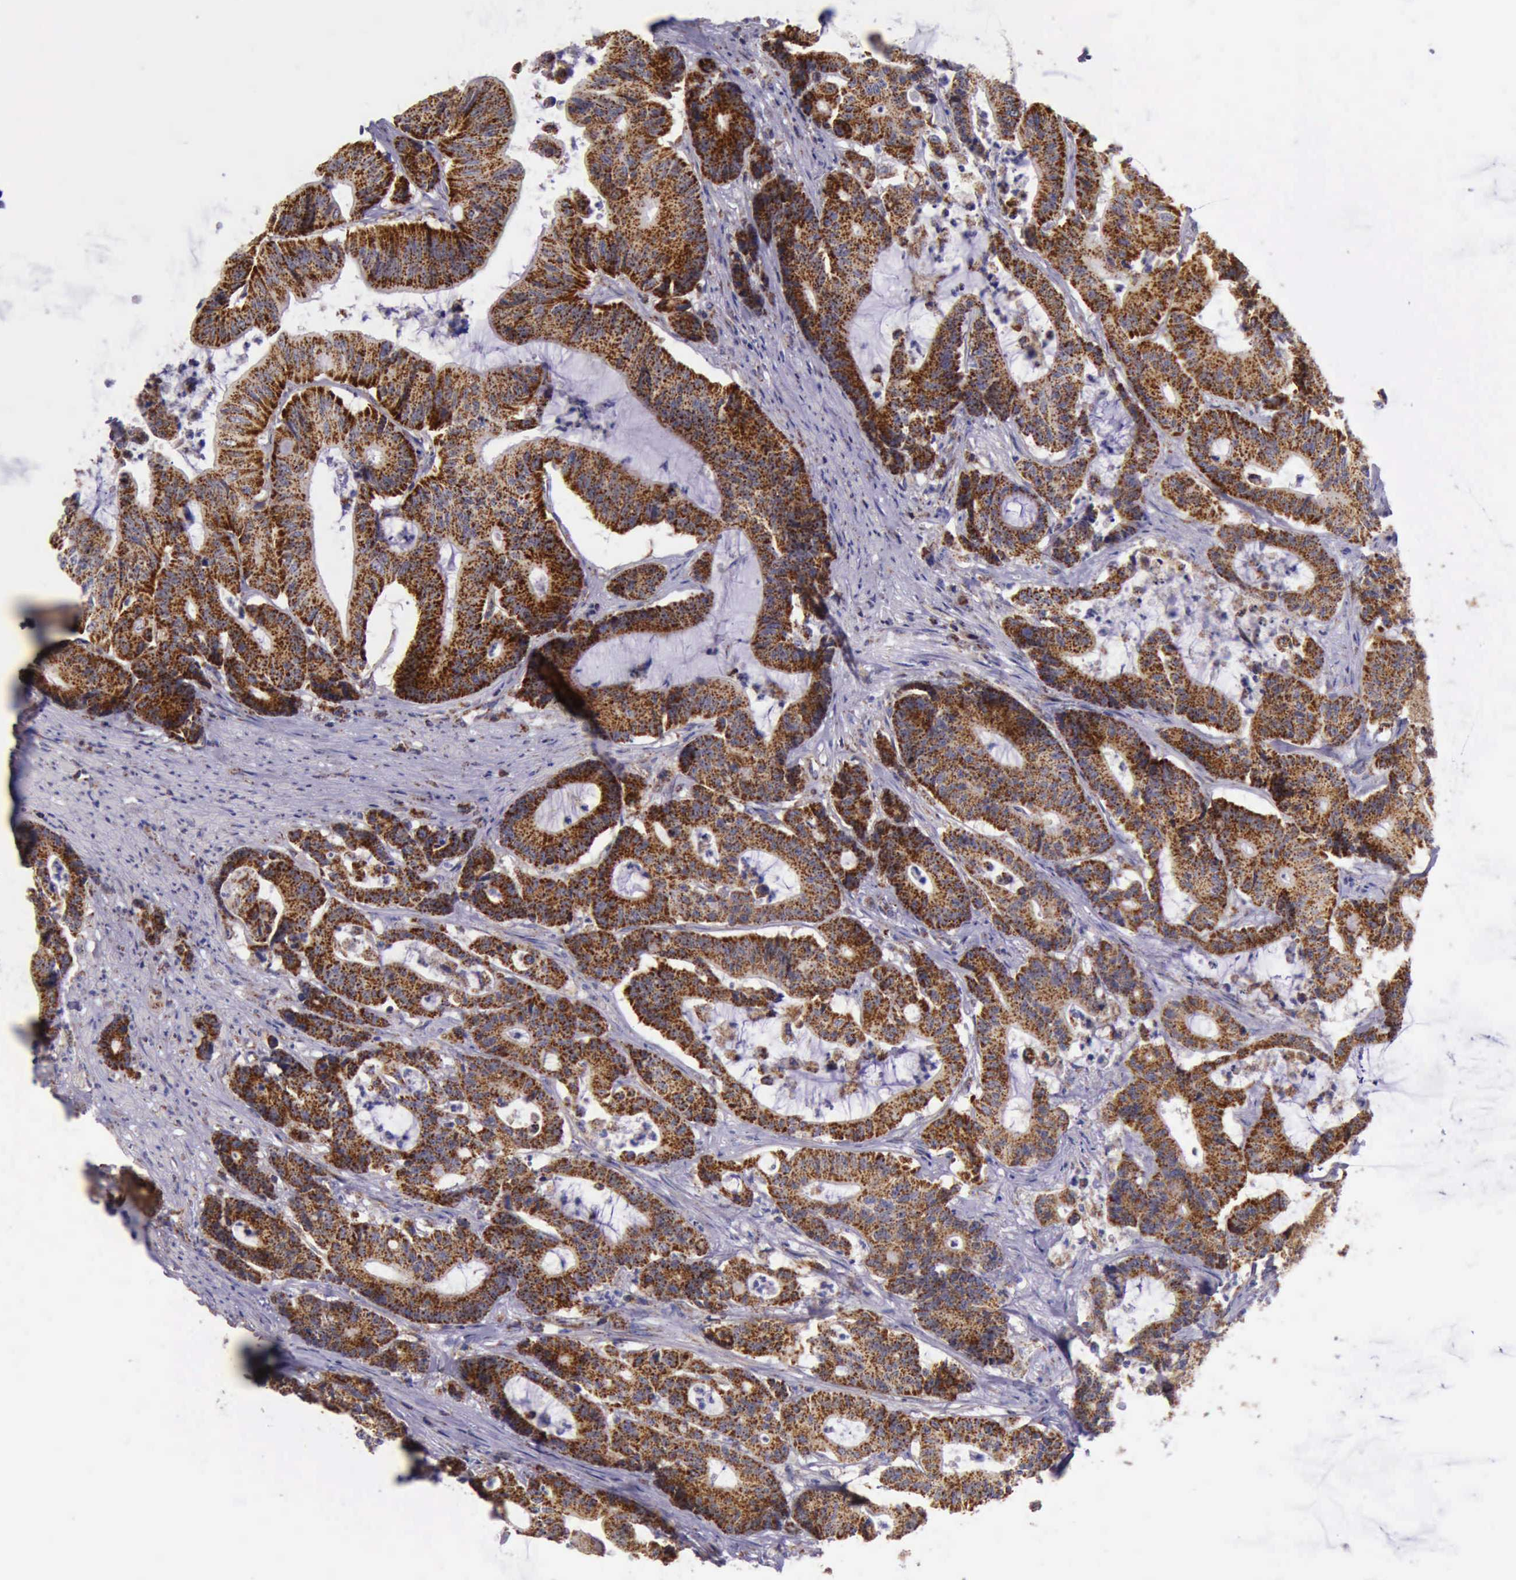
{"staining": {"intensity": "strong", "quantity": ">75%", "location": "cytoplasmic/membranous"}, "tissue": "colorectal cancer", "cell_type": "Tumor cells", "image_type": "cancer", "snomed": [{"axis": "morphology", "description": "Adenocarcinoma, NOS"}, {"axis": "topography", "description": "Colon"}], "caption": "Immunohistochemical staining of colorectal cancer (adenocarcinoma) demonstrates high levels of strong cytoplasmic/membranous staining in approximately >75% of tumor cells.", "gene": "TXN2", "patient": {"sex": "female", "age": 84}}